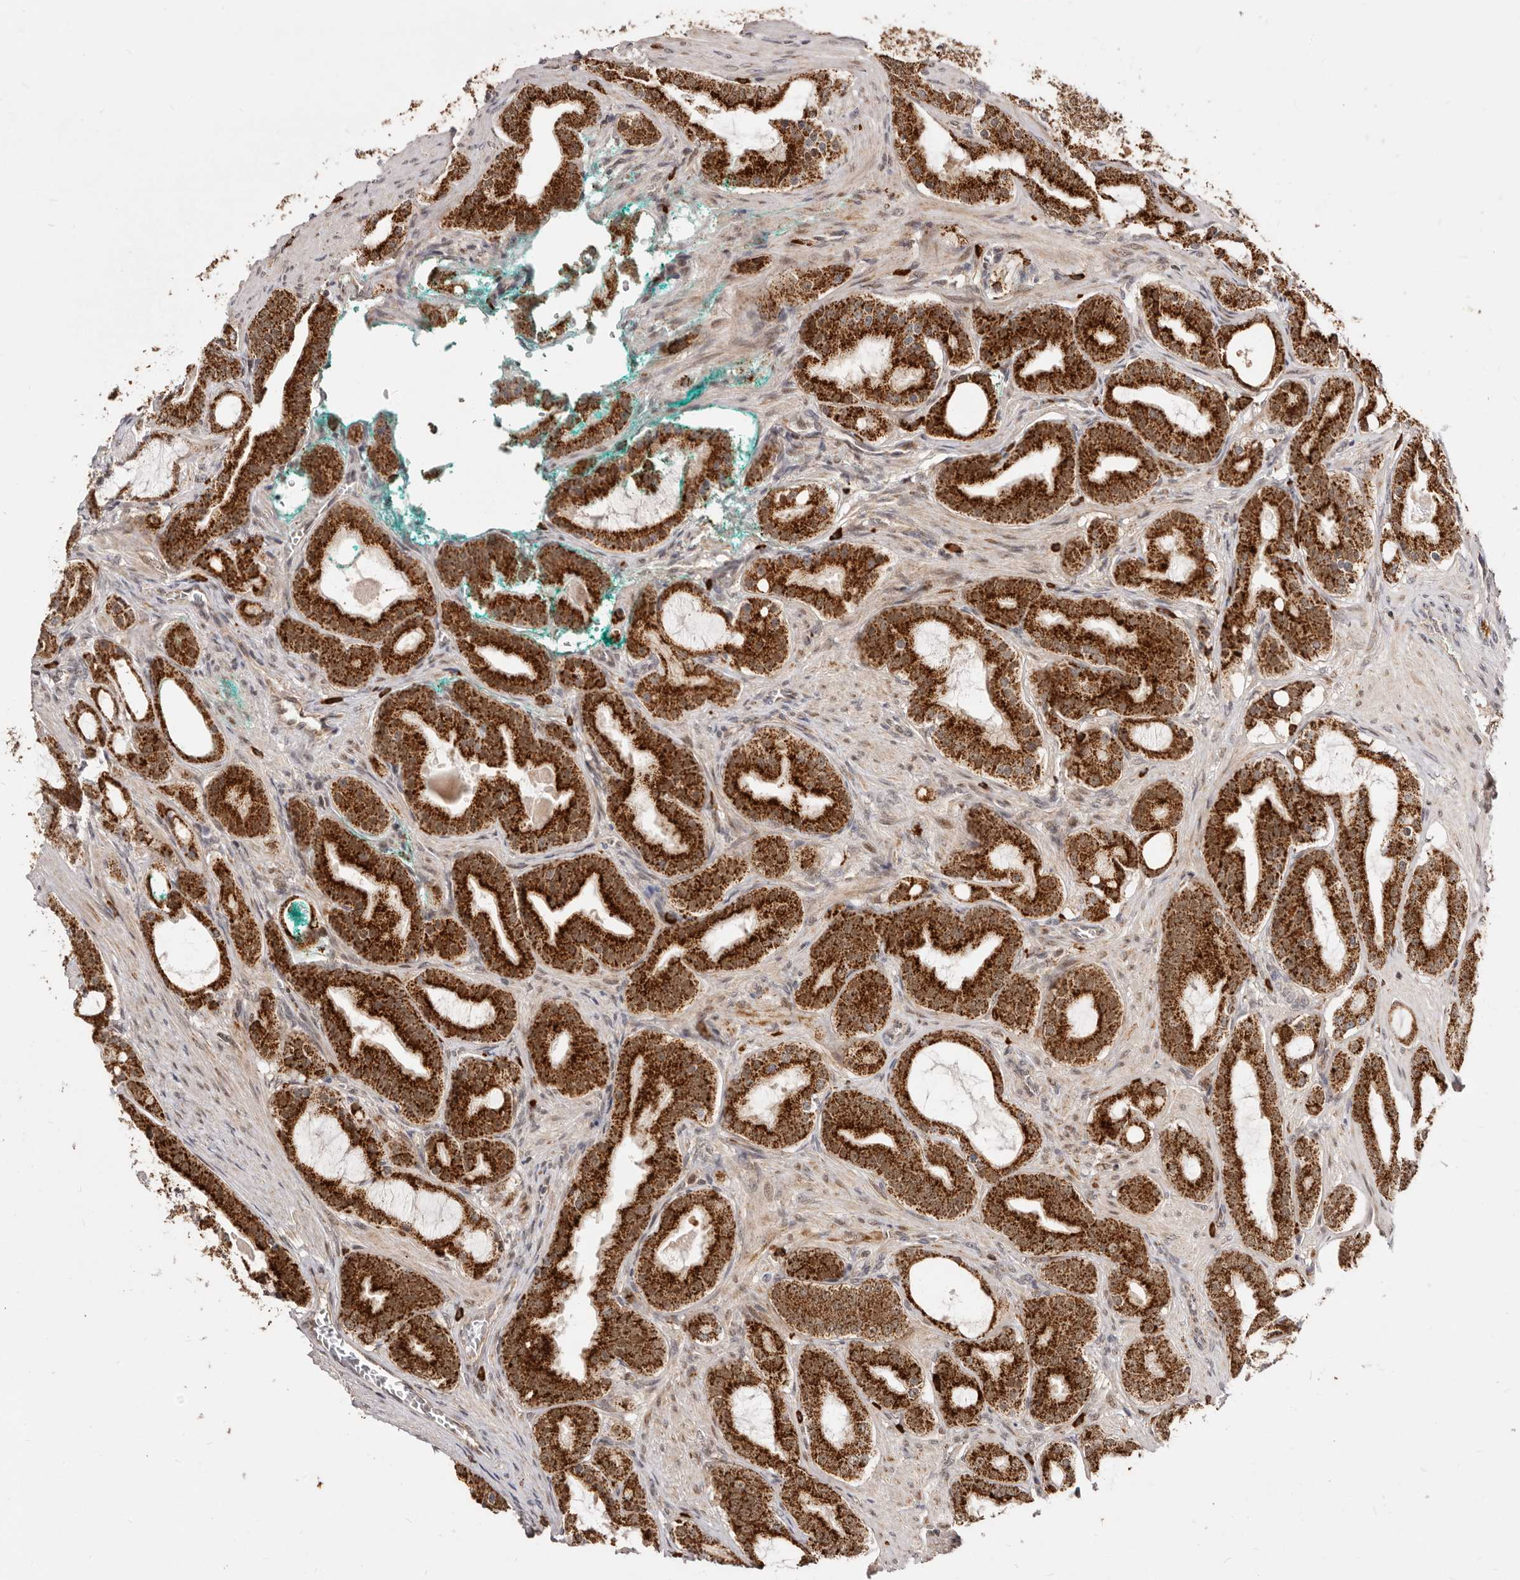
{"staining": {"intensity": "strong", "quantity": ">75%", "location": "cytoplasmic/membranous,nuclear"}, "tissue": "prostate cancer", "cell_type": "Tumor cells", "image_type": "cancer", "snomed": [{"axis": "morphology", "description": "Adenocarcinoma, High grade"}, {"axis": "topography", "description": "Prostate"}], "caption": "Prostate cancer stained with a brown dye displays strong cytoplasmic/membranous and nuclear positive expression in approximately >75% of tumor cells.", "gene": "SEC14L1", "patient": {"sex": "male", "age": 60}}